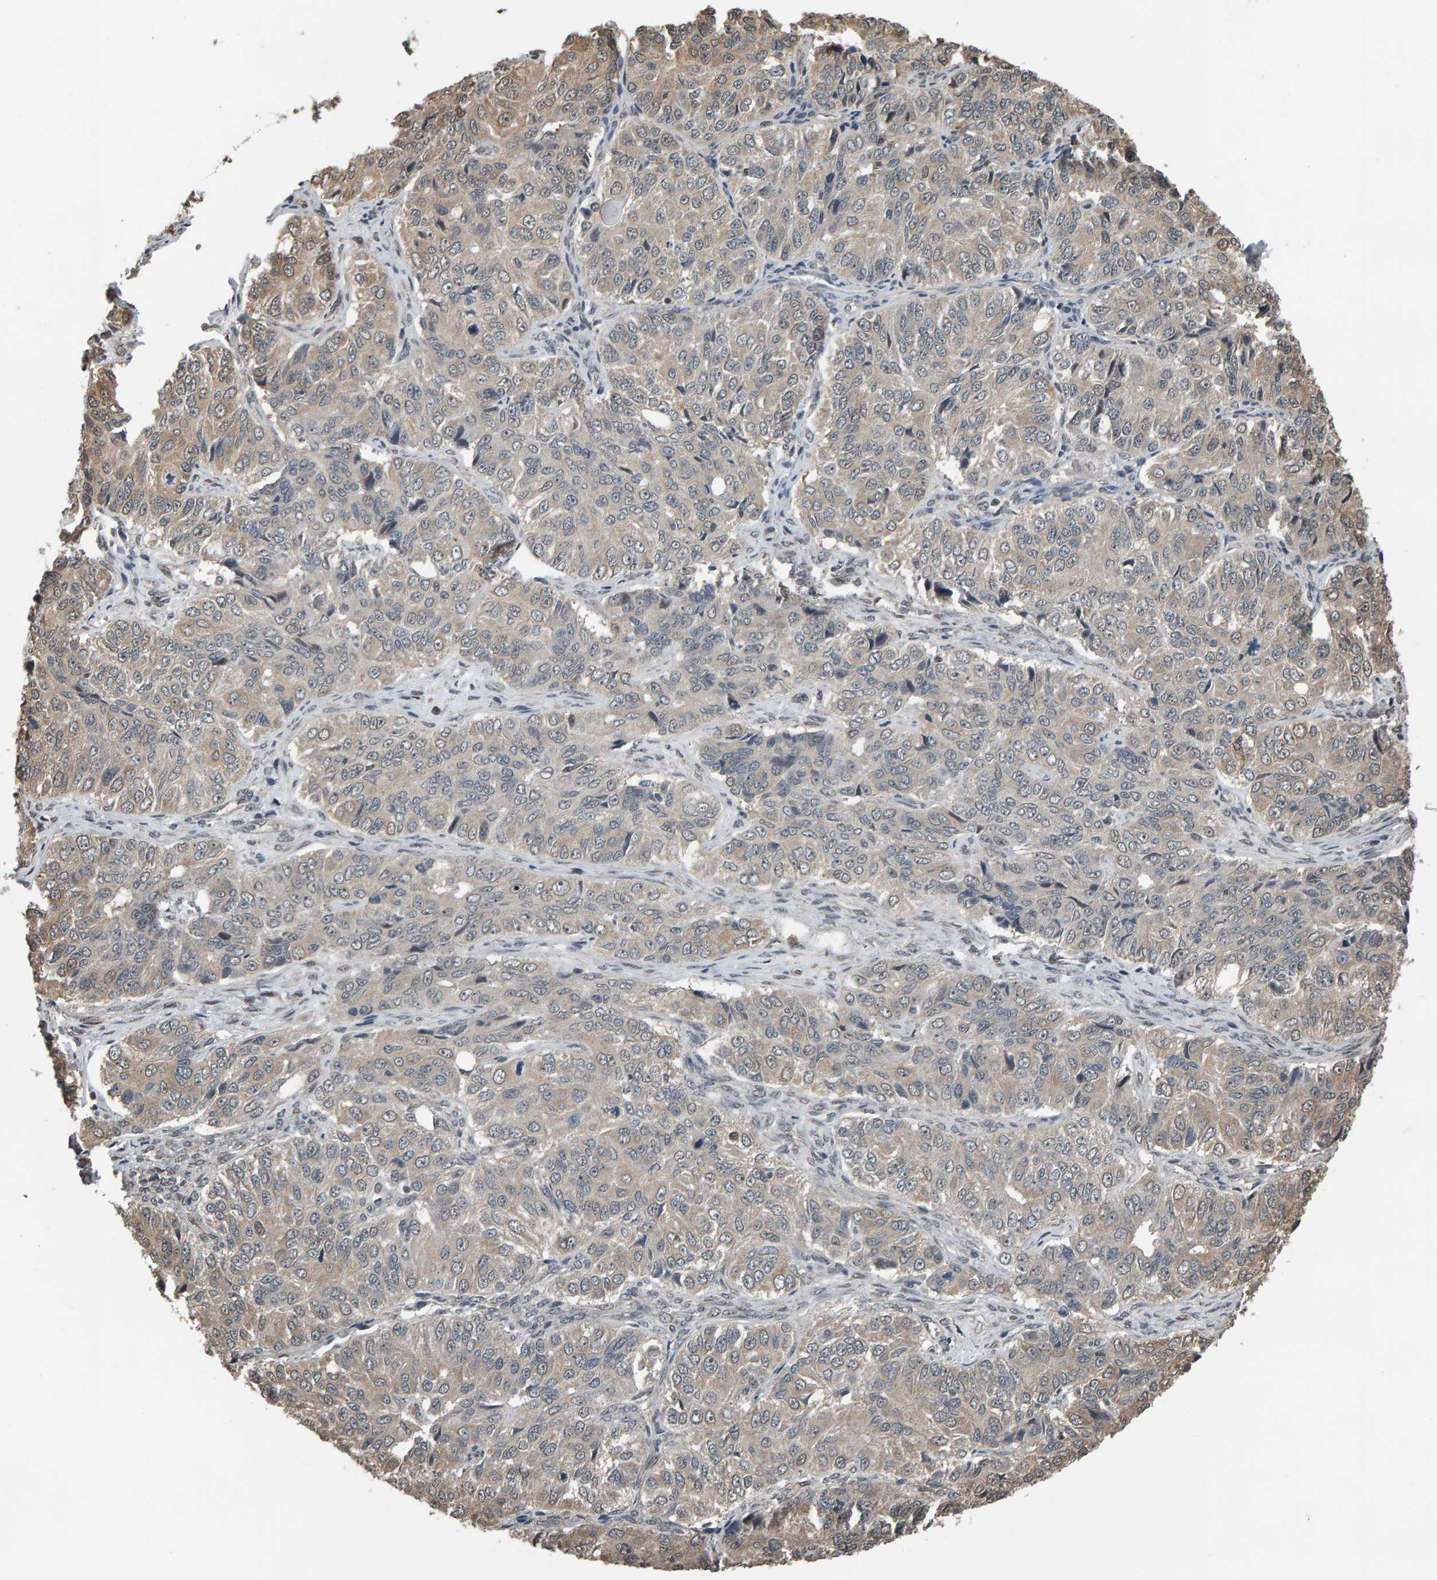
{"staining": {"intensity": "weak", "quantity": "<25%", "location": "cytoplasmic/membranous"}, "tissue": "ovarian cancer", "cell_type": "Tumor cells", "image_type": "cancer", "snomed": [{"axis": "morphology", "description": "Carcinoma, endometroid"}, {"axis": "topography", "description": "Ovary"}], "caption": "Histopathology image shows no protein expression in tumor cells of ovarian cancer (endometroid carcinoma) tissue.", "gene": "COASY", "patient": {"sex": "female", "age": 51}}